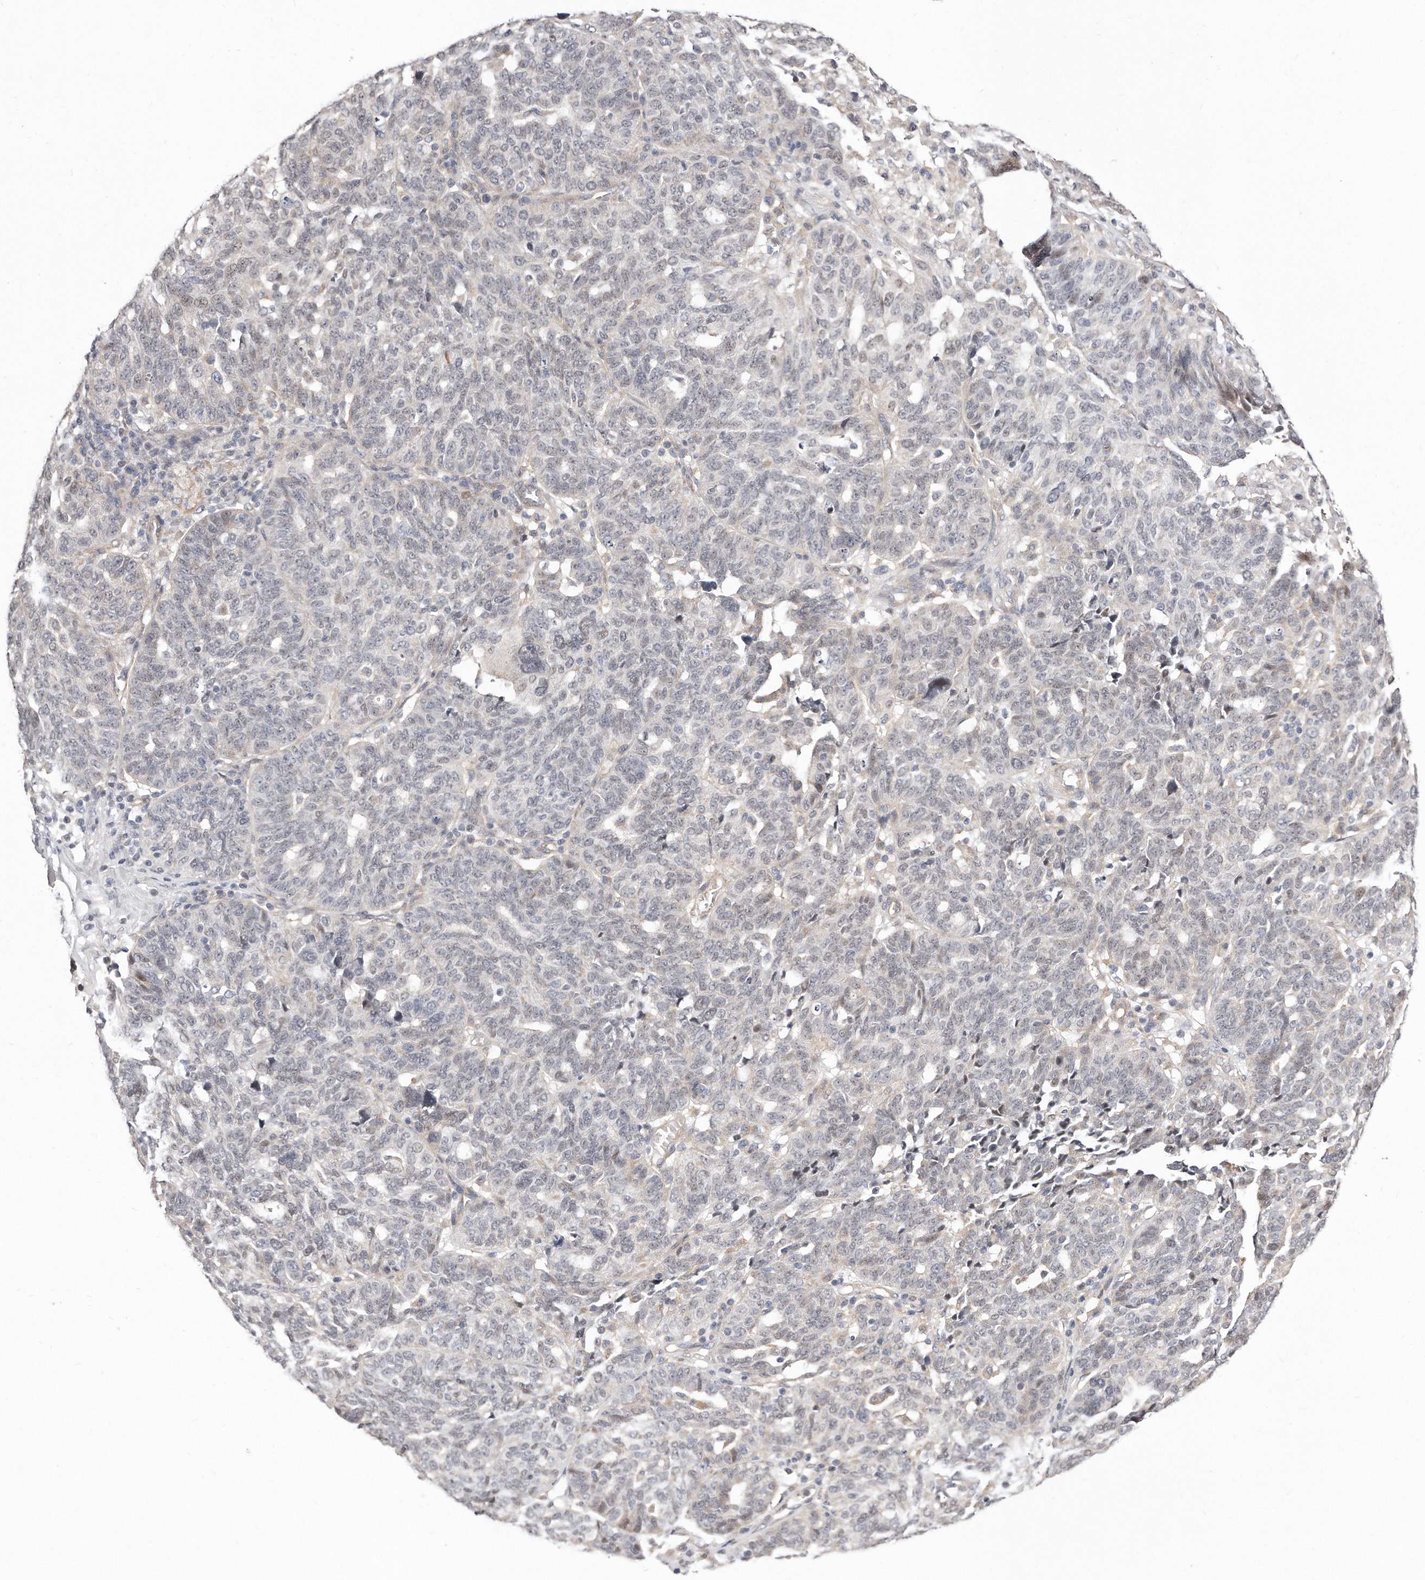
{"staining": {"intensity": "negative", "quantity": "none", "location": "none"}, "tissue": "ovarian cancer", "cell_type": "Tumor cells", "image_type": "cancer", "snomed": [{"axis": "morphology", "description": "Cystadenocarcinoma, serous, NOS"}, {"axis": "topography", "description": "Ovary"}], "caption": "Histopathology image shows no protein staining in tumor cells of ovarian cancer tissue.", "gene": "CASZ1", "patient": {"sex": "female", "age": 59}}